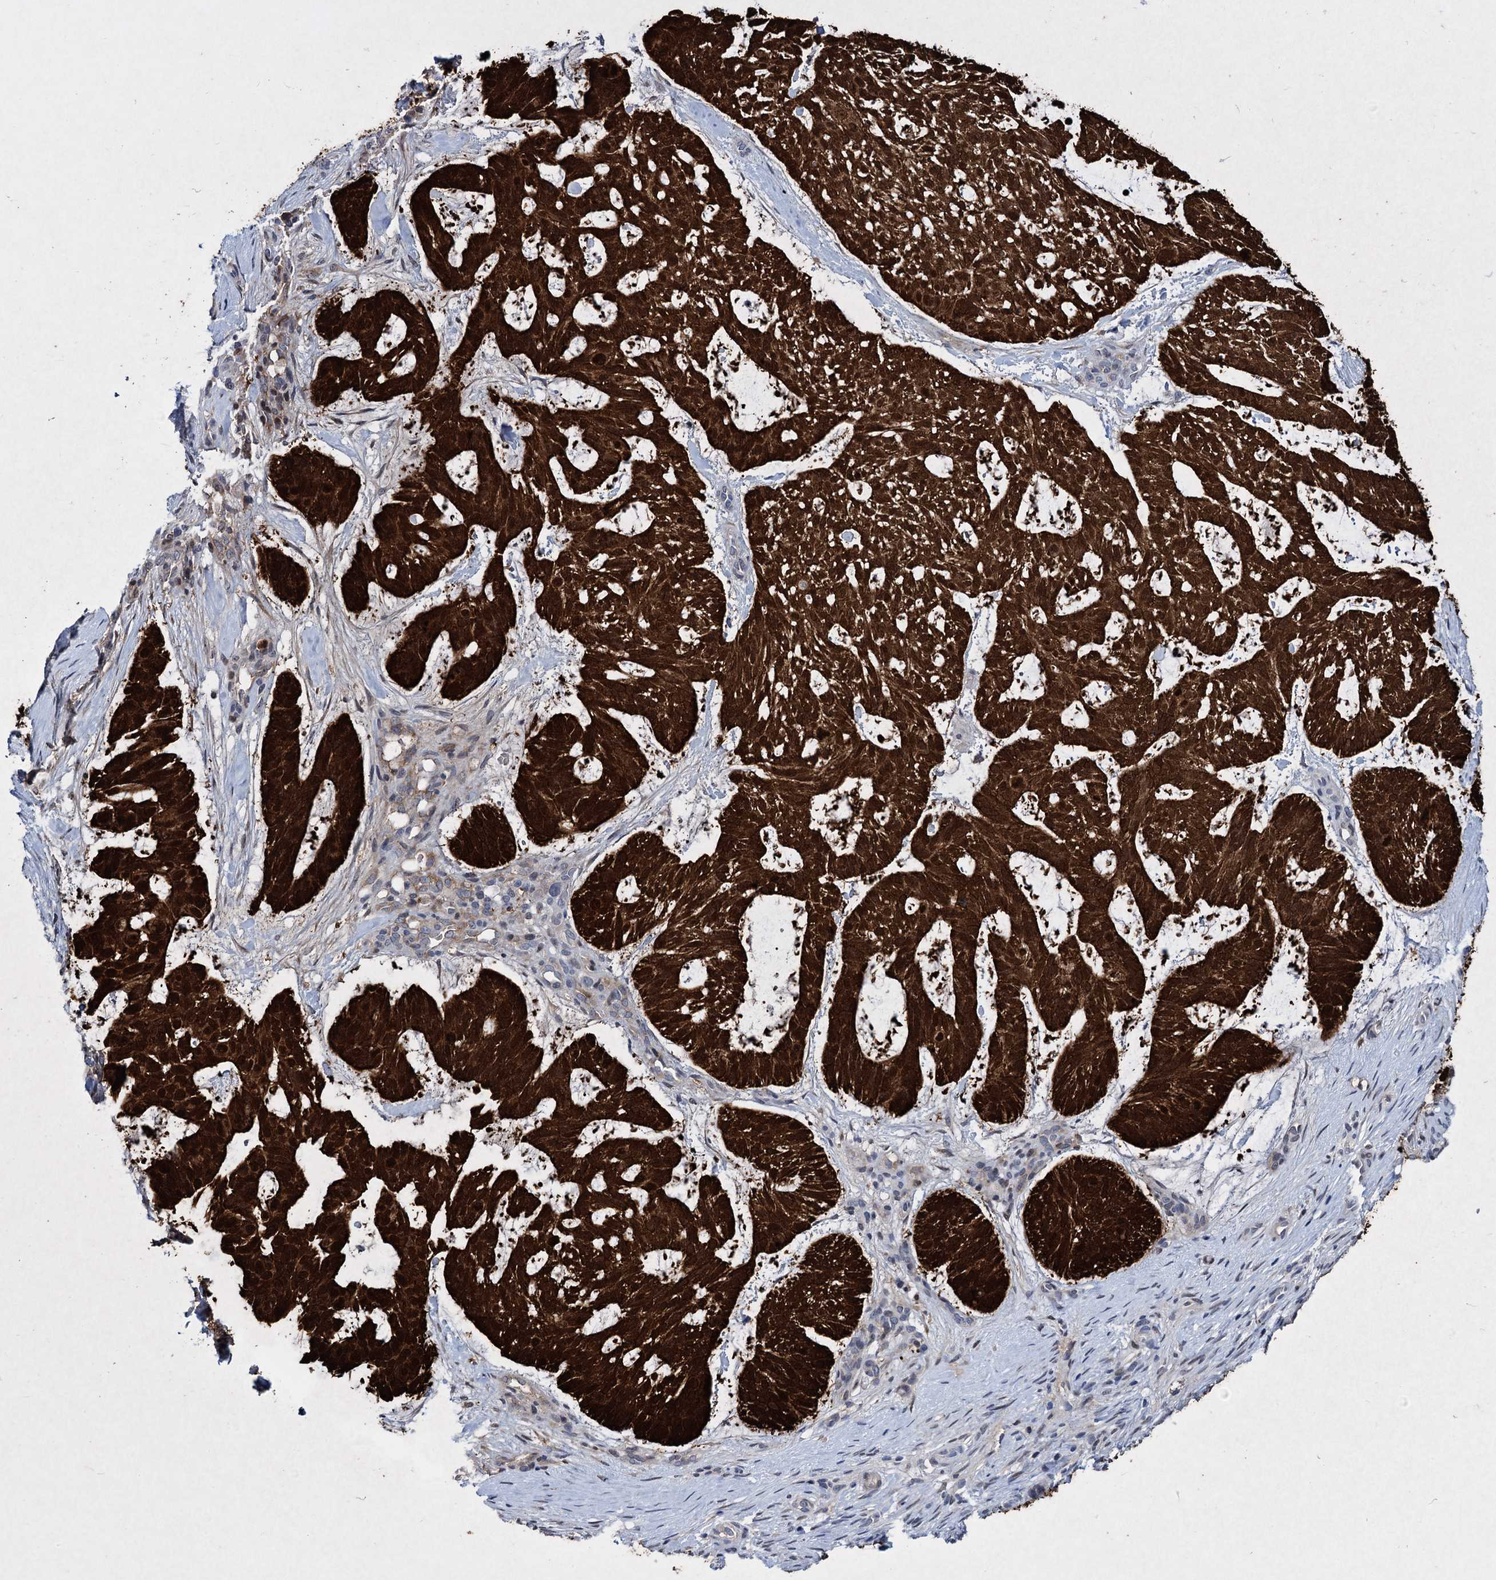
{"staining": {"intensity": "strong", "quantity": ">75%", "location": "cytoplasmic/membranous,nuclear"}, "tissue": "skin cancer", "cell_type": "Tumor cells", "image_type": "cancer", "snomed": [{"axis": "morphology", "description": "Basal cell carcinoma"}, {"axis": "topography", "description": "Skin"}], "caption": "Immunohistochemistry (IHC) photomicrograph of neoplastic tissue: skin cancer stained using immunohistochemistry (IHC) reveals high levels of strong protein expression localized specifically in the cytoplasmic/membranous and nuclear of tumor cells, appearing as a cytoplasmic/membranous and nuclear brown color.", "gene": "MAGEA4", "patient": {"sex": "male", "age": 88}}